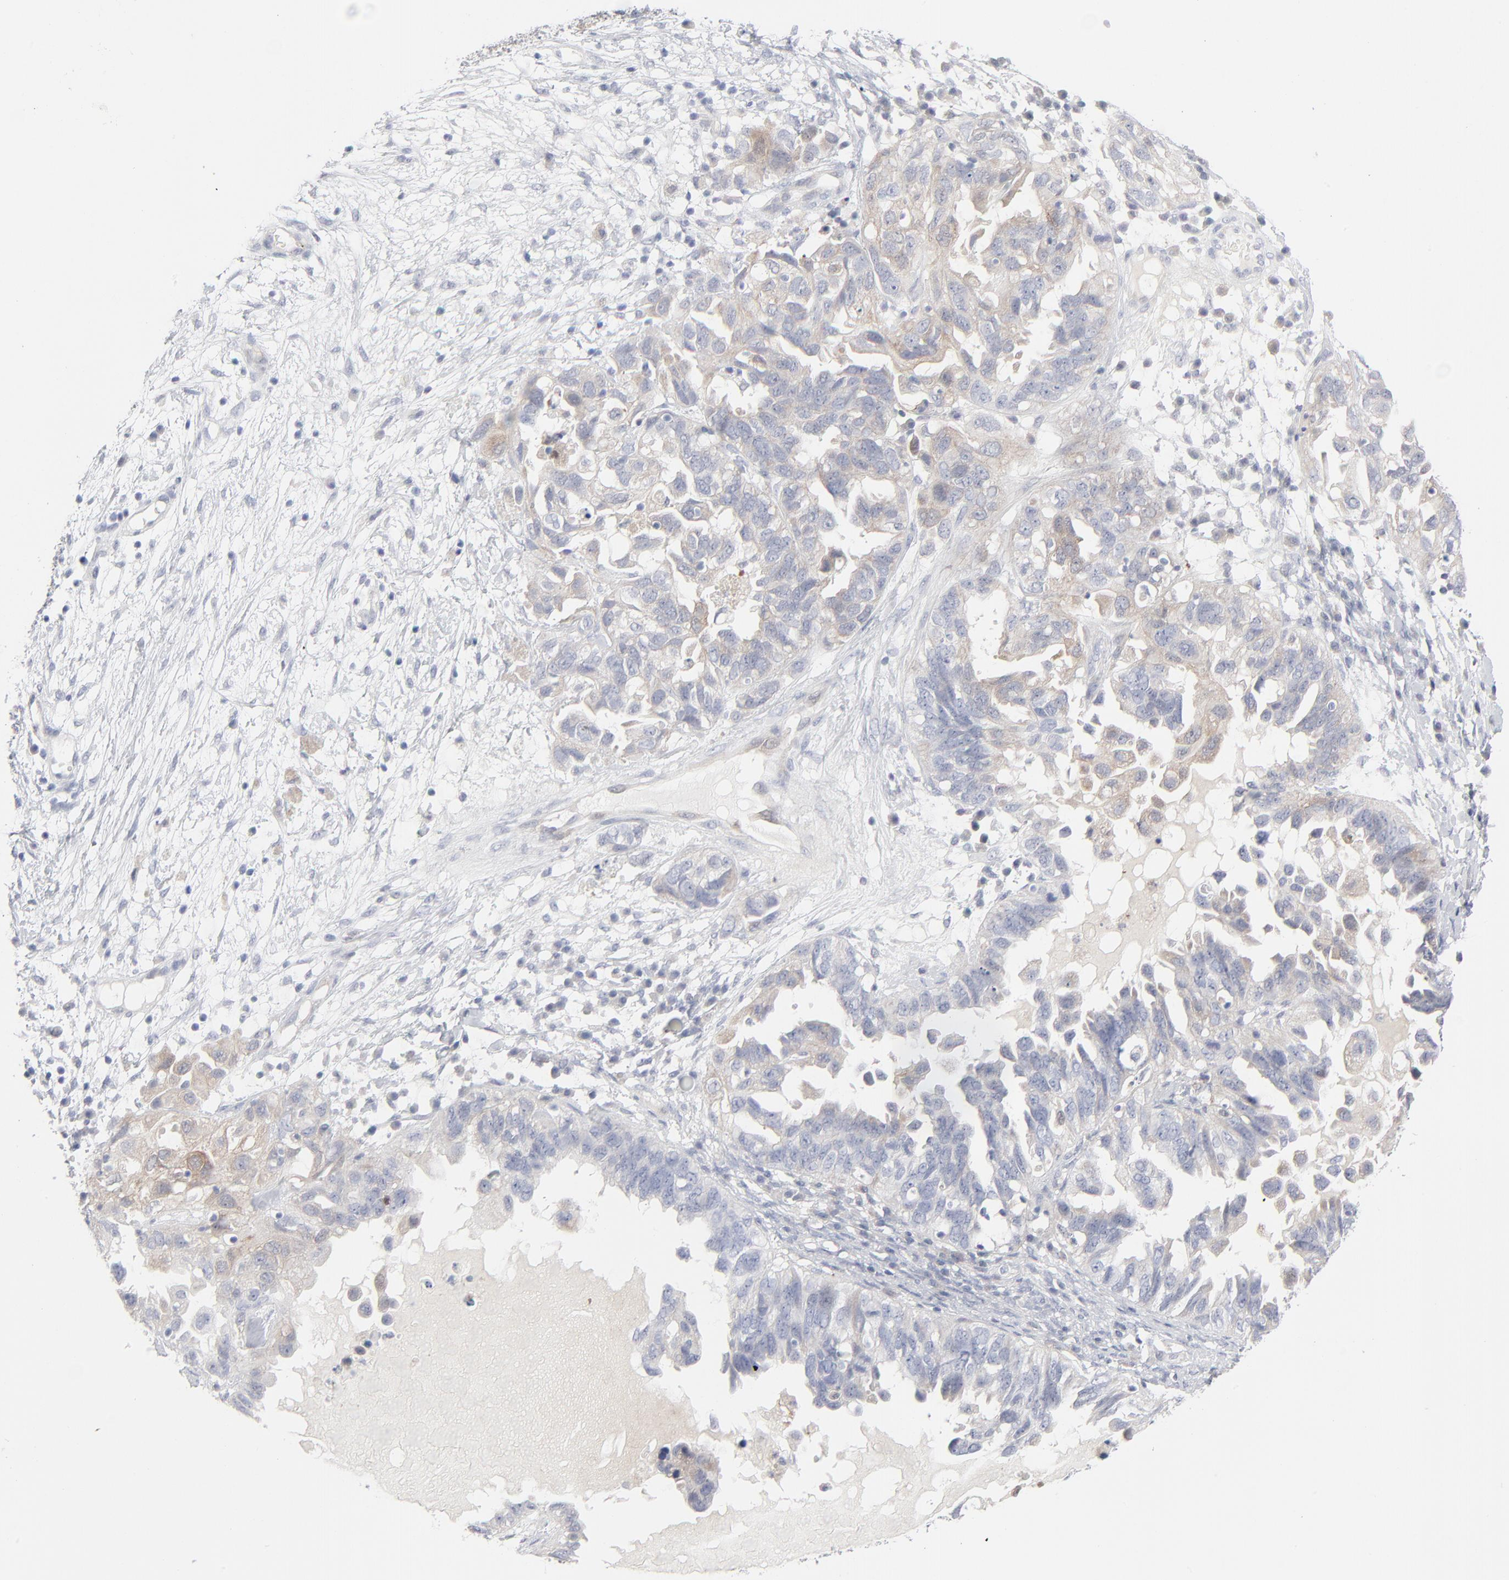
{"staining": {"intensity": "weak", "quantity": "<25%", "location": "cytoplasmic/membranous"}, "tissue": "ovarian cancer", "cell_type": "Tumor cells", "image_type": "cancer", "snomed": [{"axis": "morphology", "description": "Cystadenocarcinoma, serous, NOS"}, {"axis": "topography", "description": "Ovary"}], "caption": "Immunohistochemistry image of human serous cystadenocarcinoma (ovarian) stained for a protein (brown), which displays no expression in tumor cells.", "gene": "BID", "patient": {"sex": "female", "age": 82}}